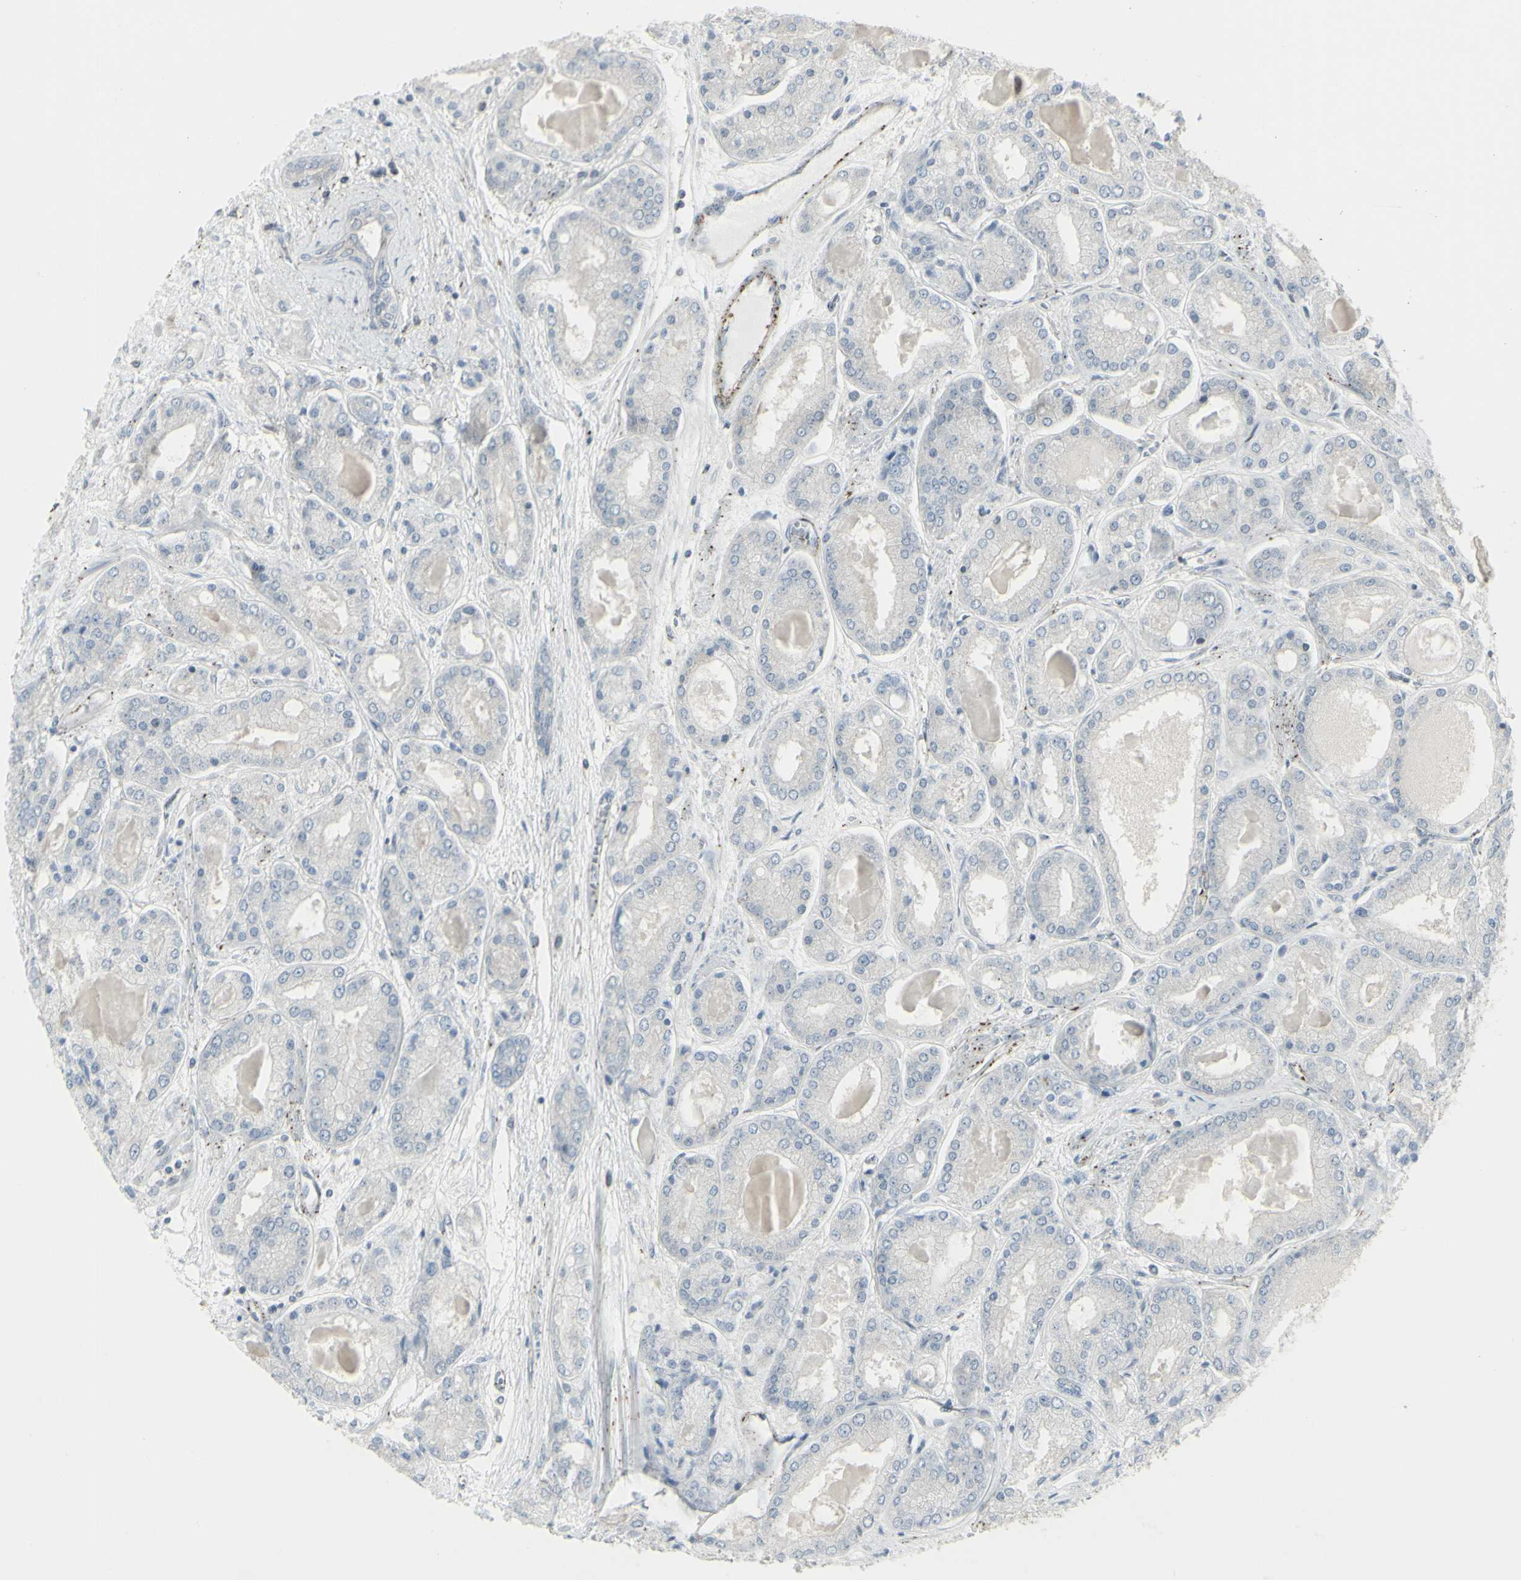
{"staining": {"intensity": "negative", "quantity": "none", "location": "none"}, "tissue": "prostate cancer", "cell_type": "Tumor cells", "image_type": "cancer", "snomed": [{"axis": "morphology", "description": "Adenocarcinoma, High grade"}, {"axis": "topography", "description": "Prostate"}], "caption": "Immunohistochemistry (IHC) histopathology image of human prostate cancer stained for a protein (brown), which reveals no expression in tumor cells.", "gene": "GALNT6", "patient": {"sex": "male", "age": 59}}